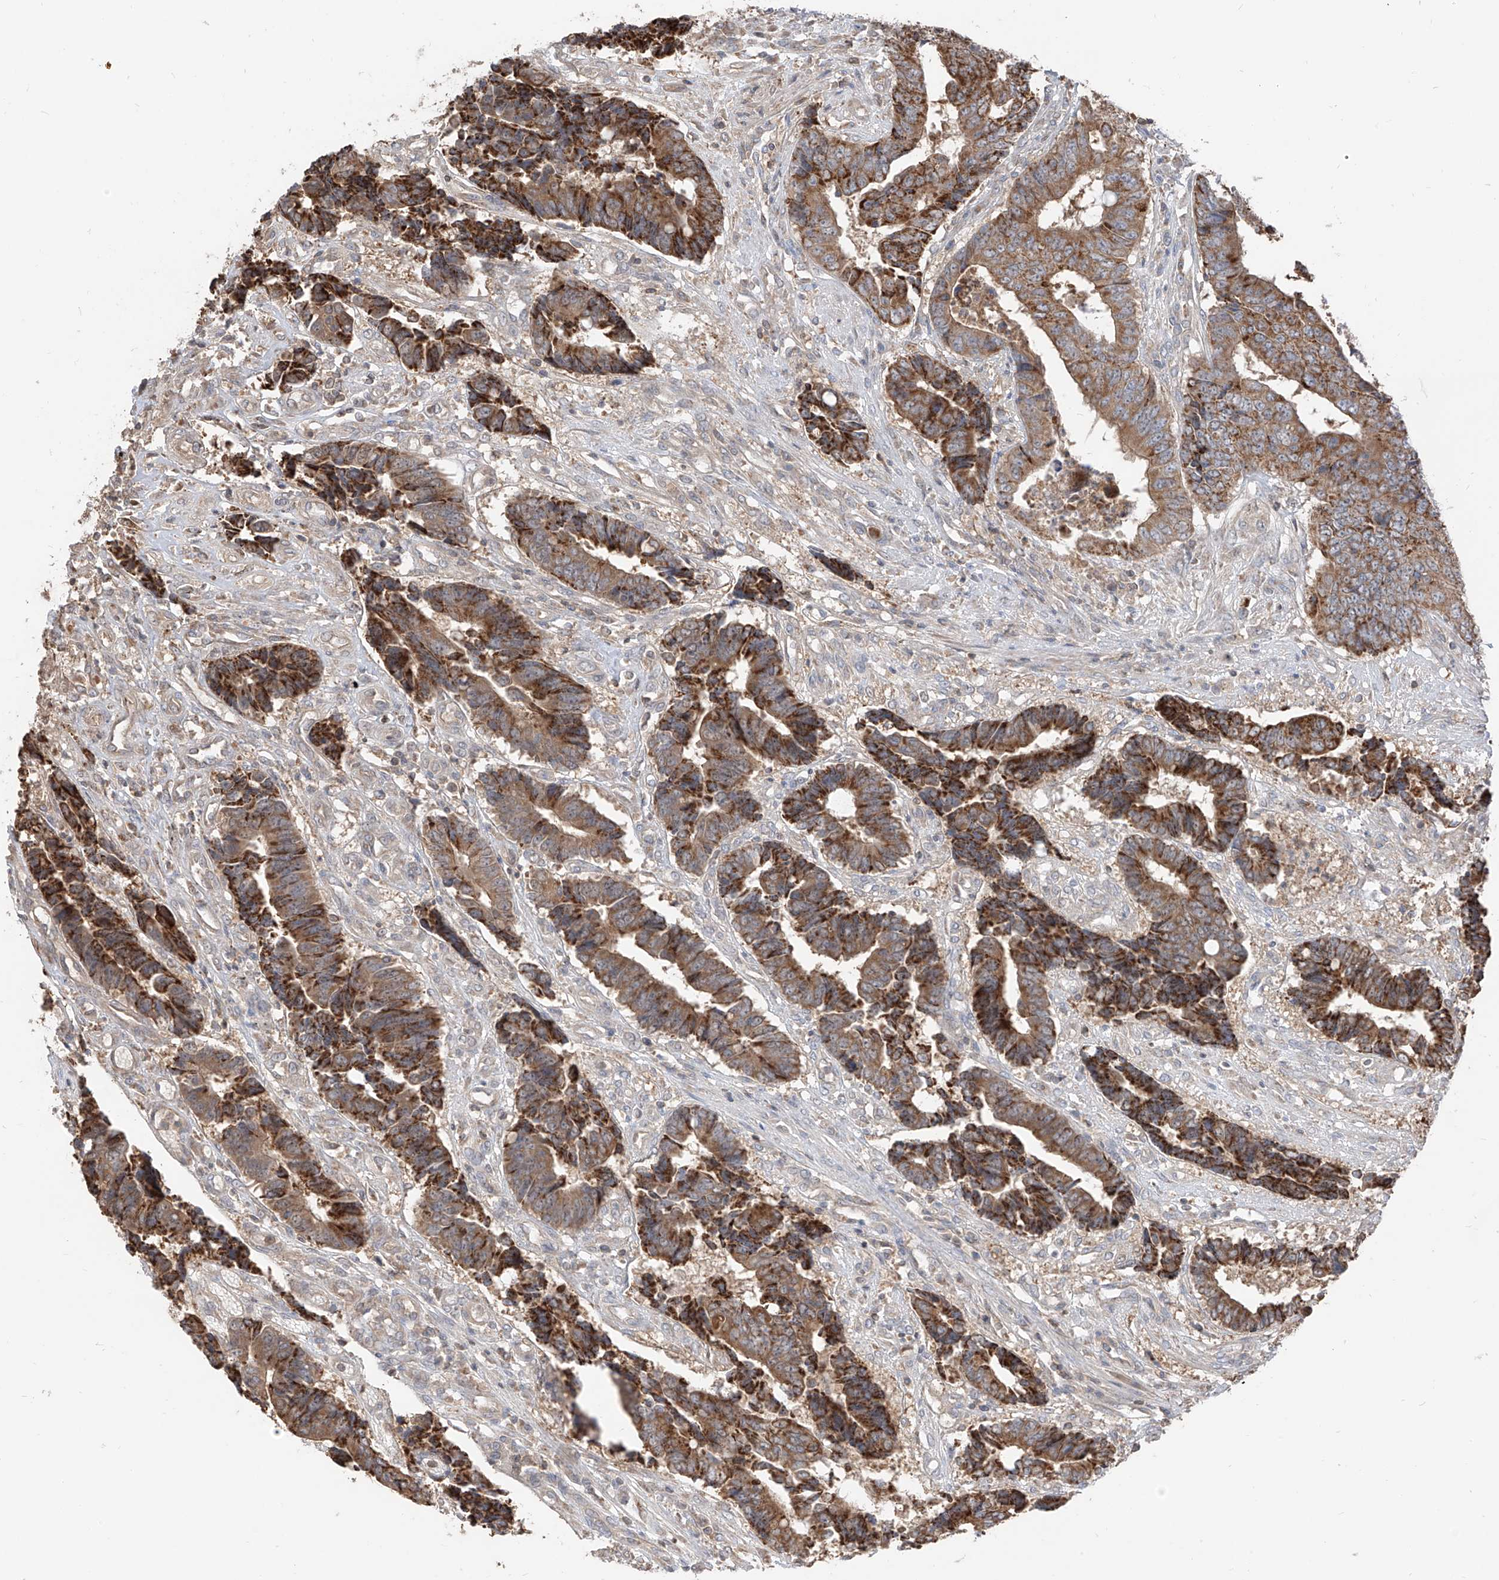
{"staining": {"intensity": "strong", "quantity": ">75%", "location": "cytoplasmic/membranous"}, "tissue": "colorectal cancer", "cell_type": "Tumor cells", "image_type": "cancer", "snomed": [{"axis": "morphology", "description": "Adenocarcinoma, NOS"}, {"axis": "topography", "description": "Rectum"}], "caption": "Immunohistochemistry of human colorectal cancer reveals high levels of strong cytoplasmic/membranous positivity in about >75% of tumor cells.", "gene": "ETHE1", "patient": {"sex": "male", "age": 84}}